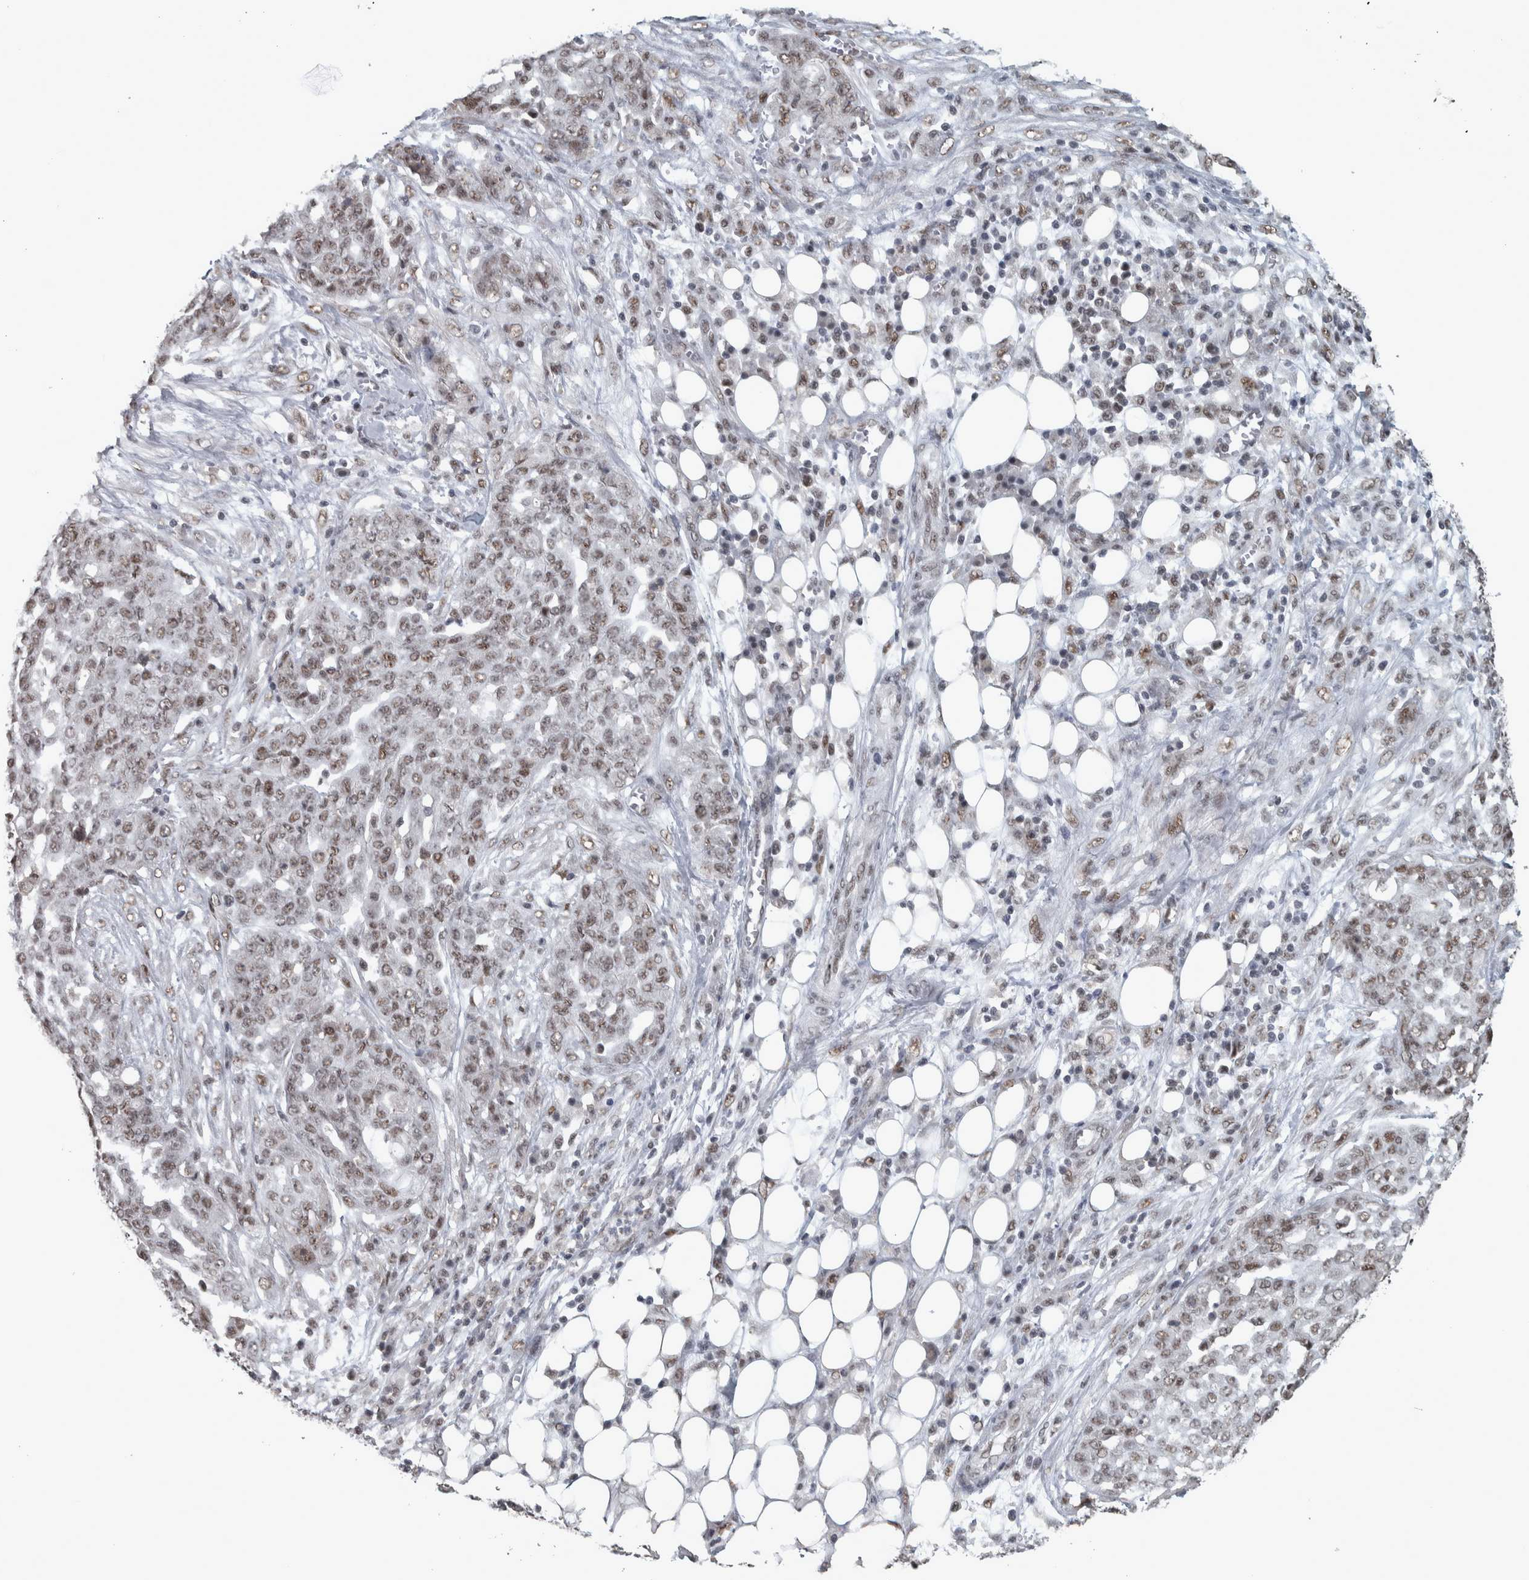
{"staining": {"intensity": "moderate", "quantity": ">75%", "location": "nuclear"}, "tissue": "ovarian cancer", "cell_type": "Tumor cells", "image_type": "cancer", "snomed": [{"axis": "morphology", "description": "Cystadenocarcinoma, serous, NOS"}, {"axis": "topography", "description": "Soft tissue"}, {"axis": "topography", "description": "Ovary"}], "caption": "IHC (DAB (3,3'-diaminobenzidine)) staining of human ovarian serous cystadenocarcinoma reveals moderate nuclear protein expression in approximately >75% of tumor cells.", "gene": "DDX42", "patient": {"sex": "female", "age": 57}}